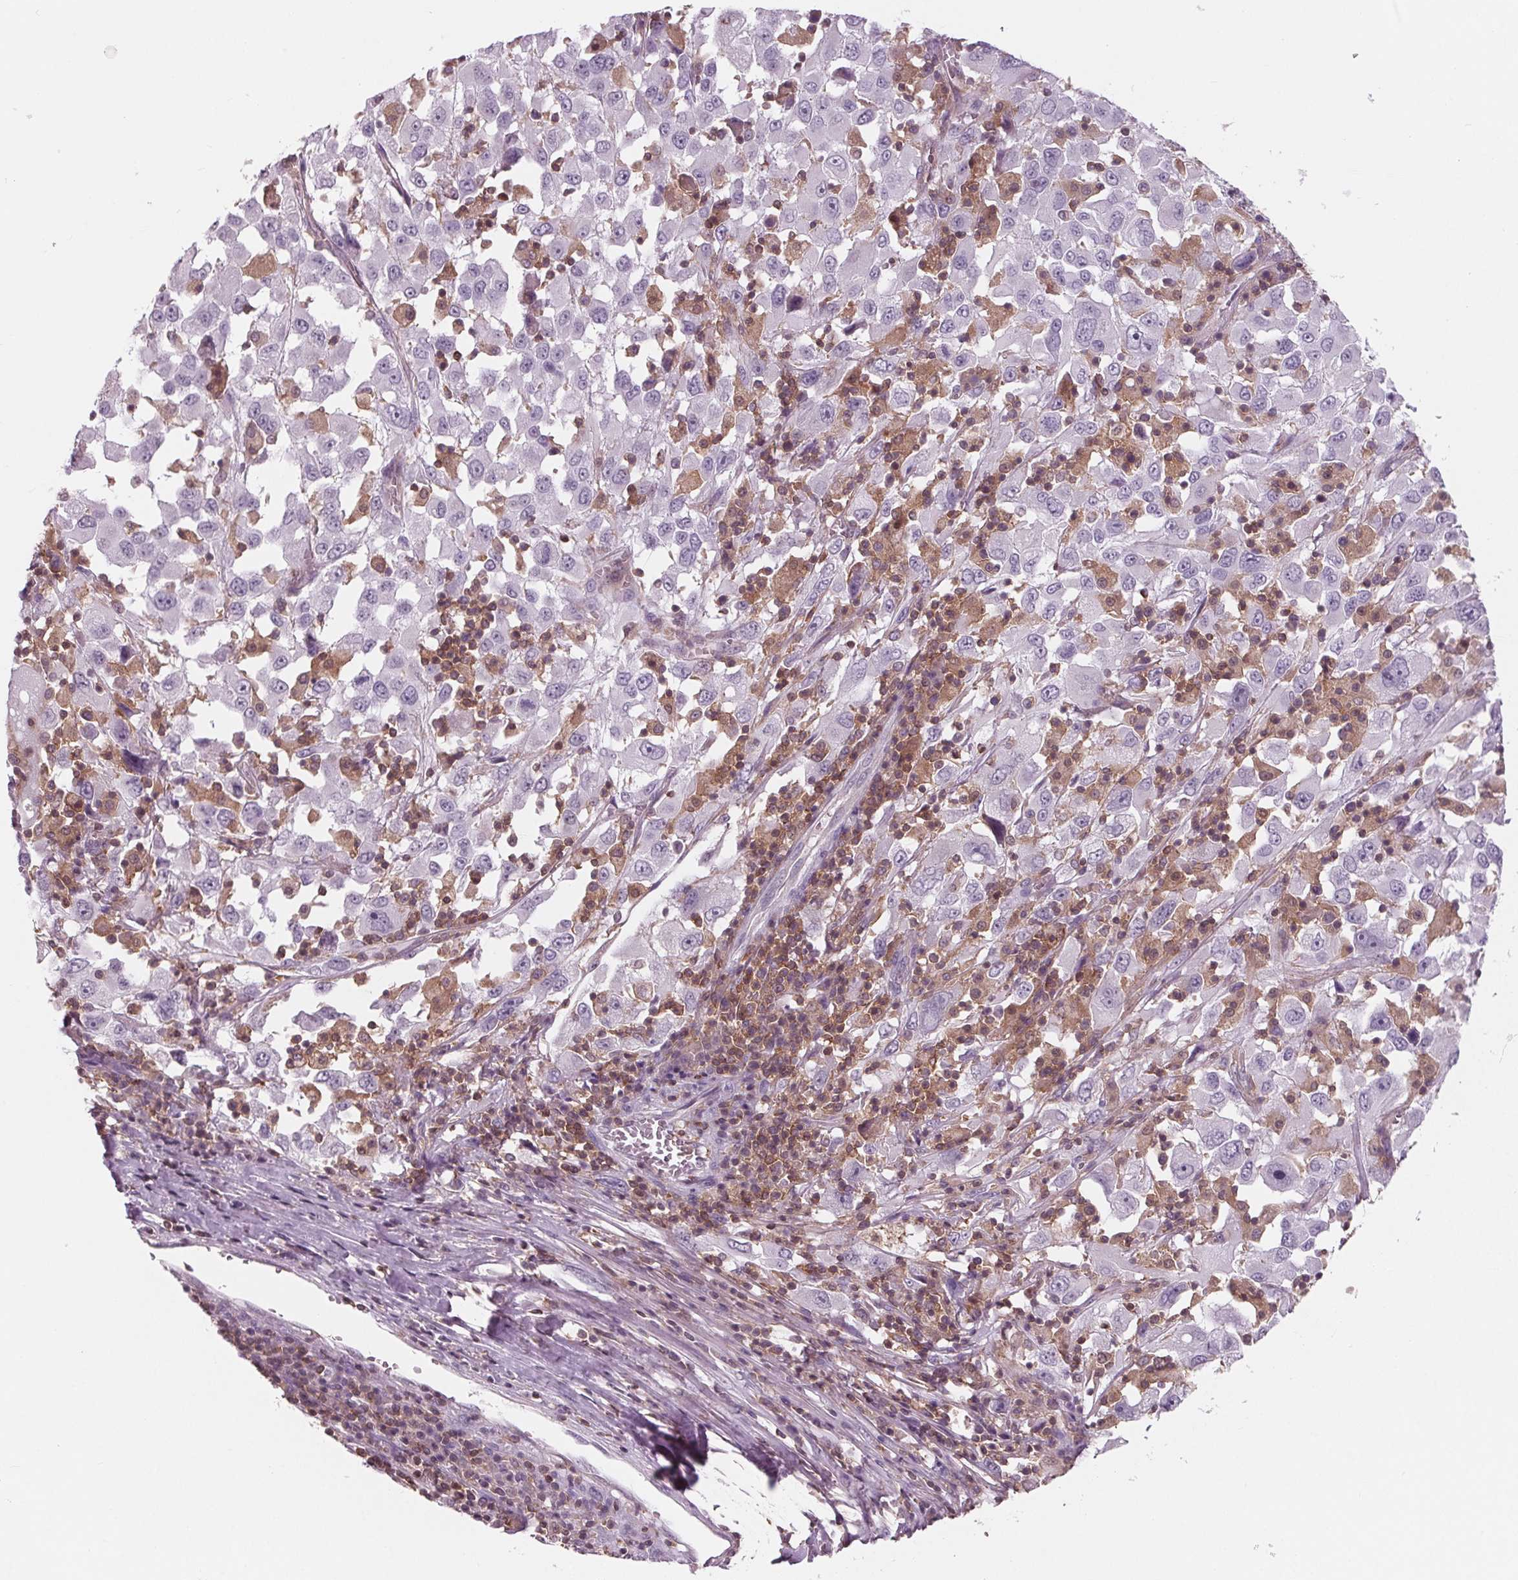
{"staining": {"intensity": "negative", "quantity": "none", "location": "none"}, "tissue": "melanoma", "cell_type": "Tumor cells", "image_type": "cancer", "snomed": [{"axis": "morphology", "description": "Malignant melanoma, Metastatic site"}, {"axis": "topography", "description": "Soft tissue"}], "caption": "The IHC photomicrograph has no significant expression in tumor cells of melanoma tissue. Brightfield microscopy of immunohistochemistry stained with DAB (brown) and hematoxylin (blue), captured at high magnification.", "gene": "ARHGAP25", "patient": {"sex": "male", "age": 50}}